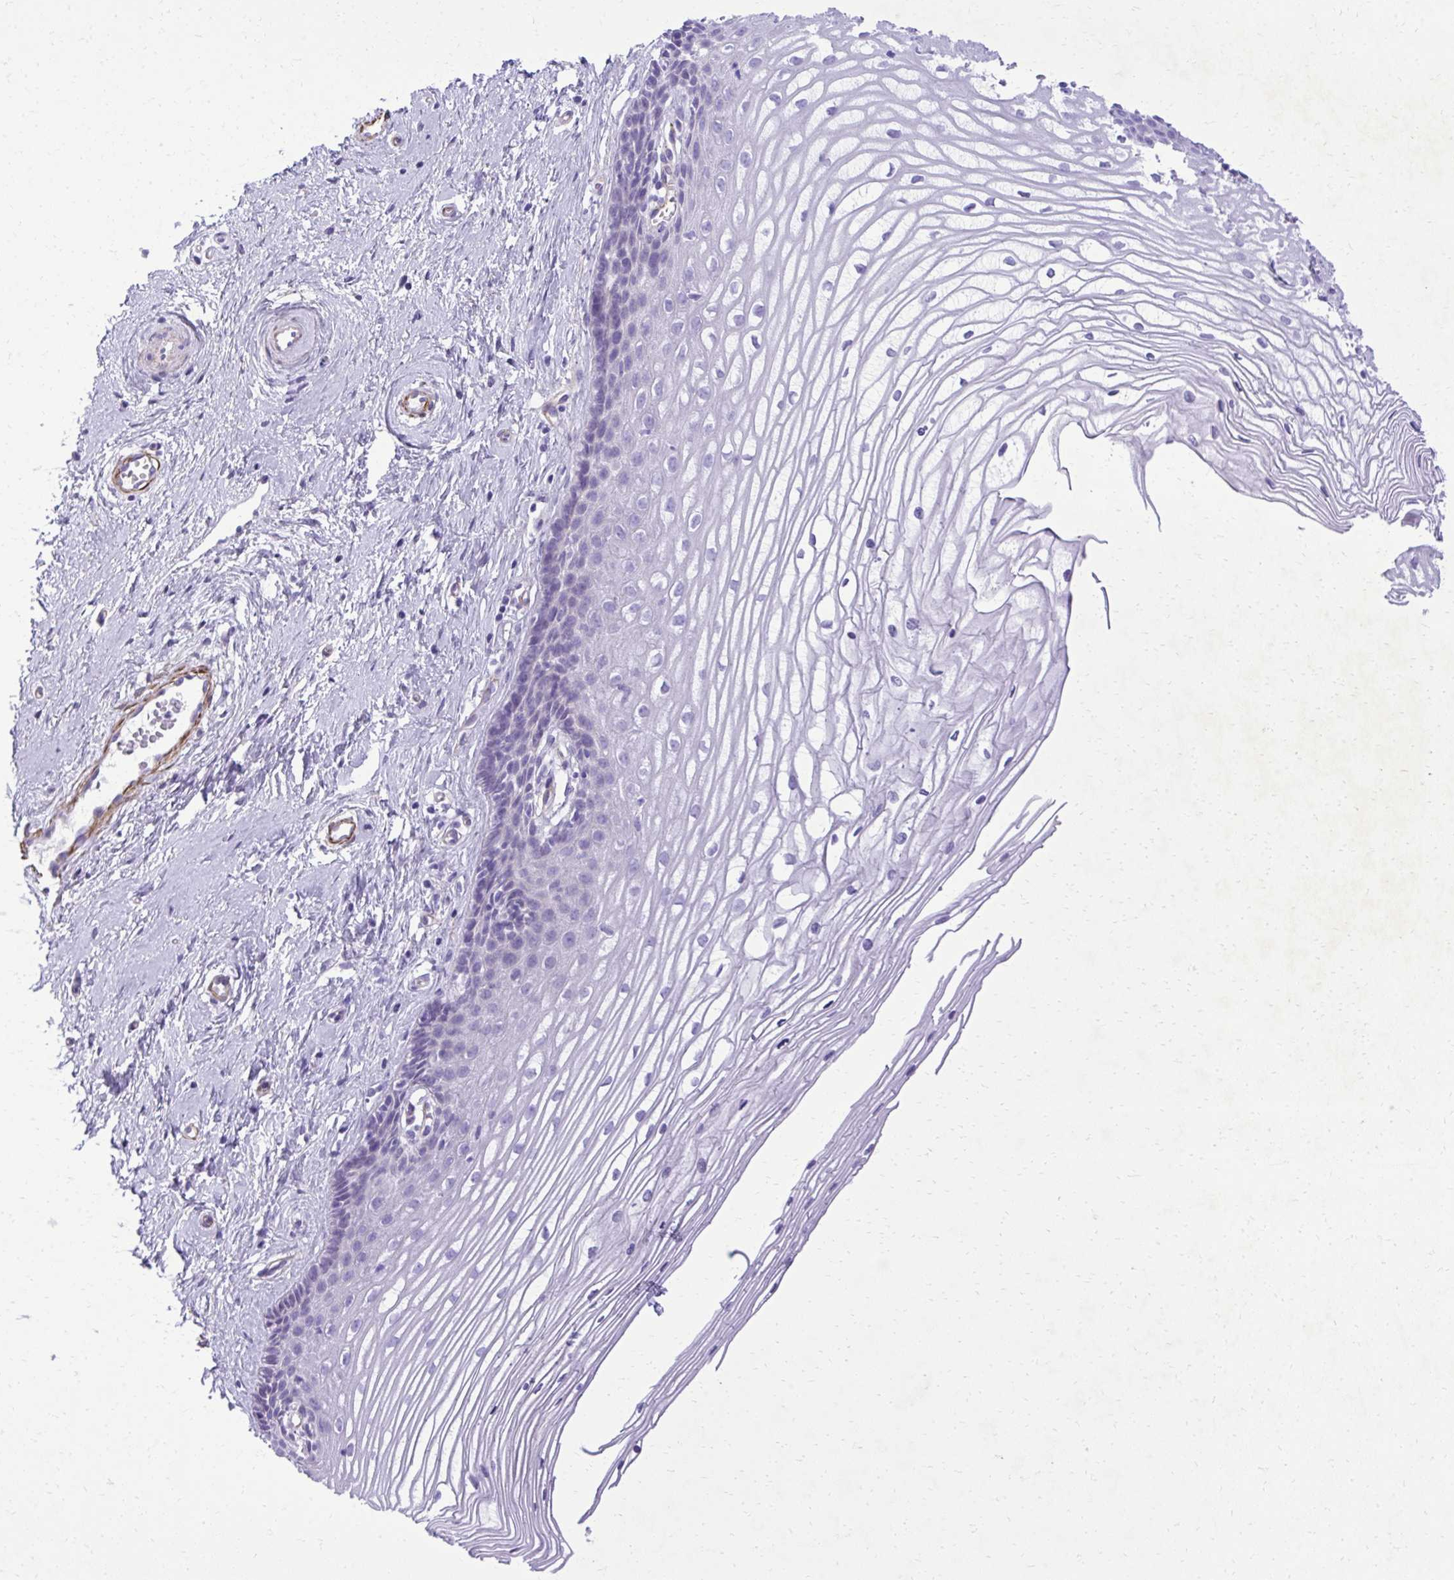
{"staining": {"intensity": "negative", "quantity": "none", "location": "none"}, "tissue": "cervix", "cell_type": "Glandular cells", "image_type": "normal", "snomed": [{"axis": "morphology", "description": "Normal tissue, NOS"}, {"axis": "topography", "description": "Cervix"}], "caption": "Glandular cells show no significant protein staining in normal cervix. Brightfield microscopy of immunohistochemistry (IHC) stained with DAB (brown) and hematoxylin (blue), captured at high magnification.", "gene": "PITPNM3", "patient": {"sex": "female", "age": 40}}